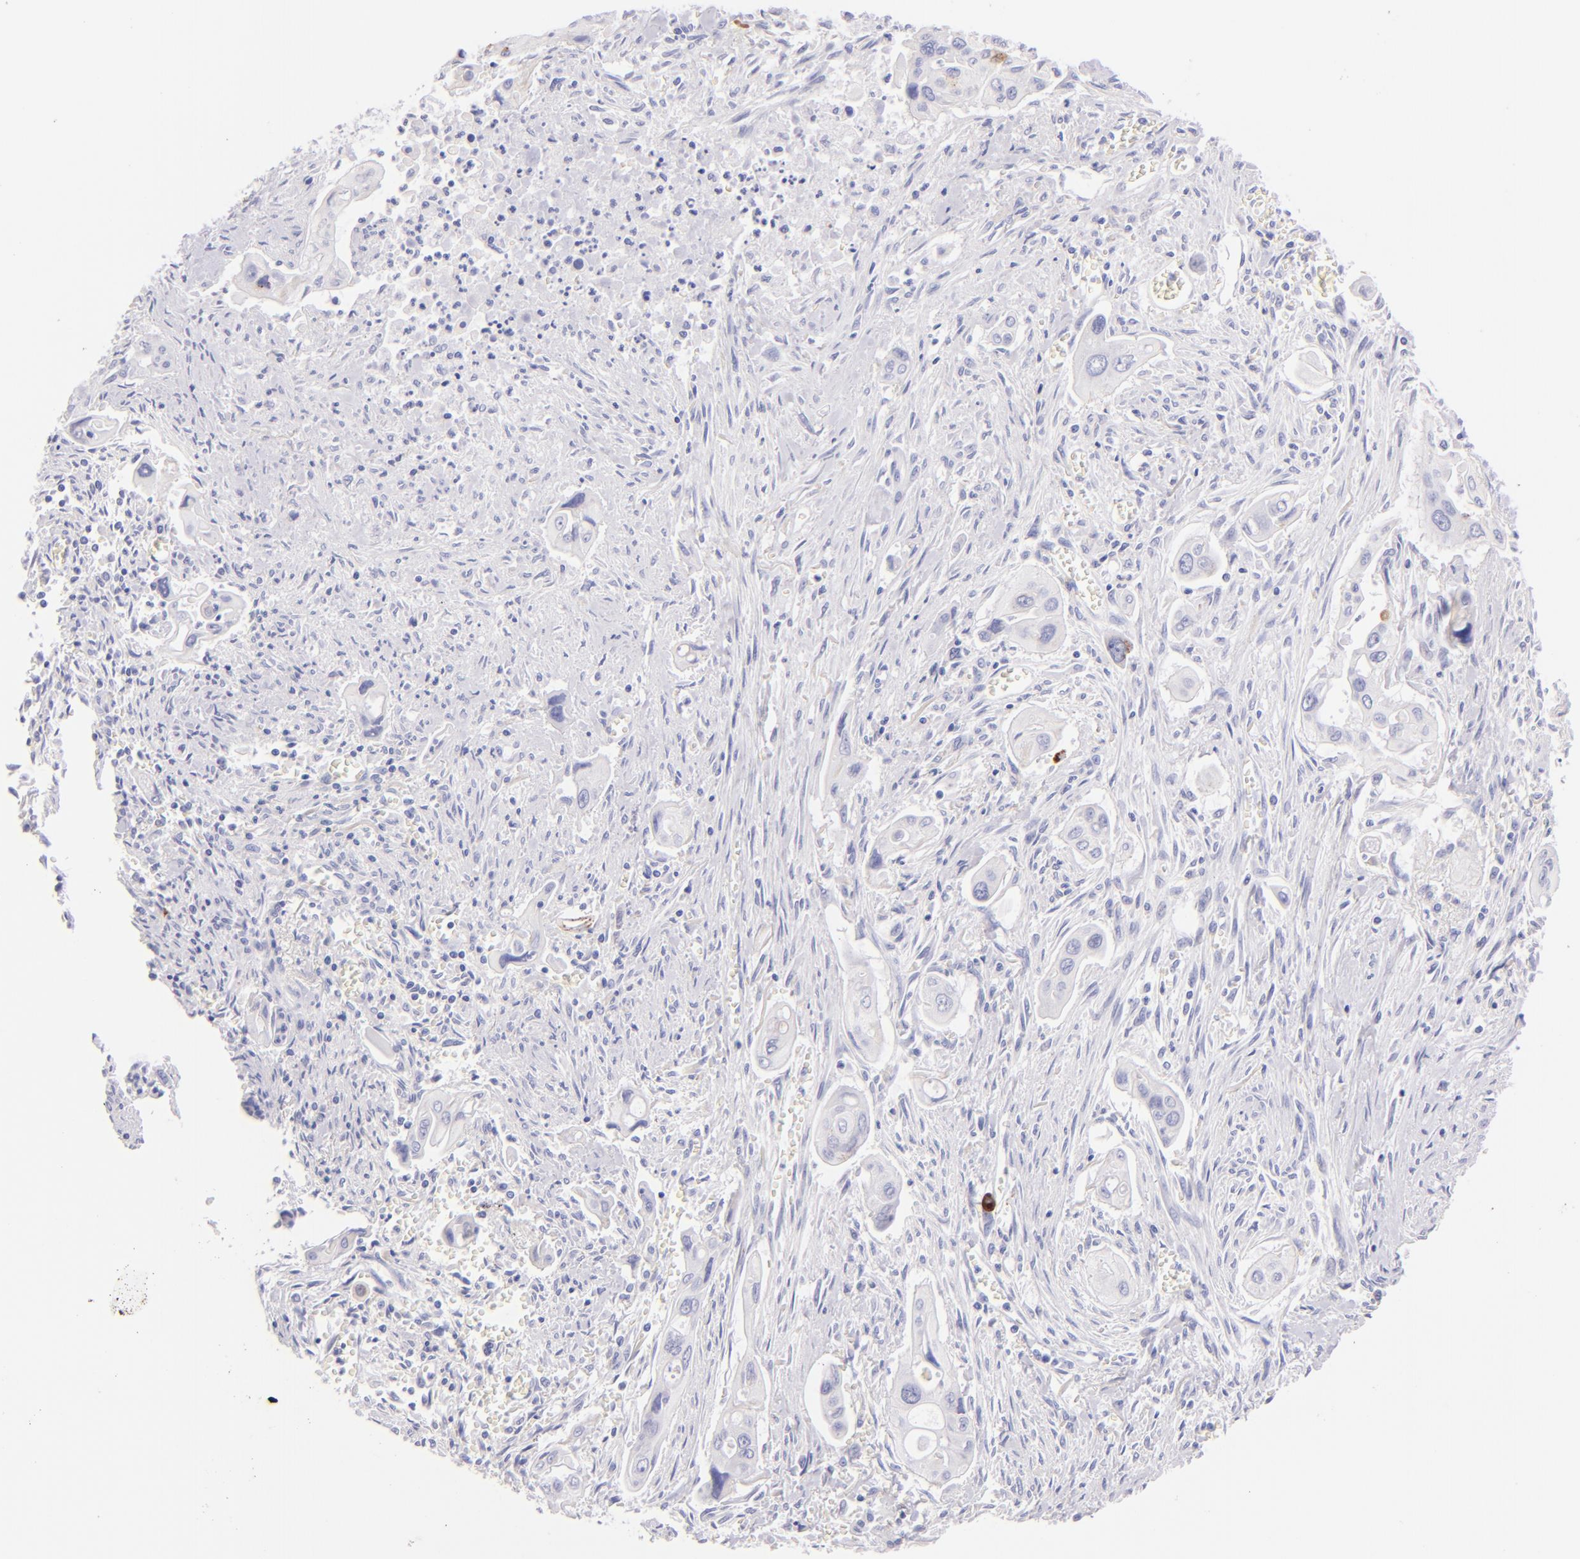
{"staining": {"intensity": "negative", "quantity": "none", "location": "none"}, "tissue": "pancreatic cancer", "cell_type": "Tumor cells", "image_type": "cancer", "snomed": [{"axis": "morphology", "description": "Adenocarcinoma, NOS"}, {"axis": "topography", "description": "Pancreas"}], "caption": "This is an immunohistochemistry photomicrograph of human pancreatic adenocarcinoma. There is no staining in tumor cells.", "gene": "SDC1", "patient": {"sex": "male", "age": 77}}